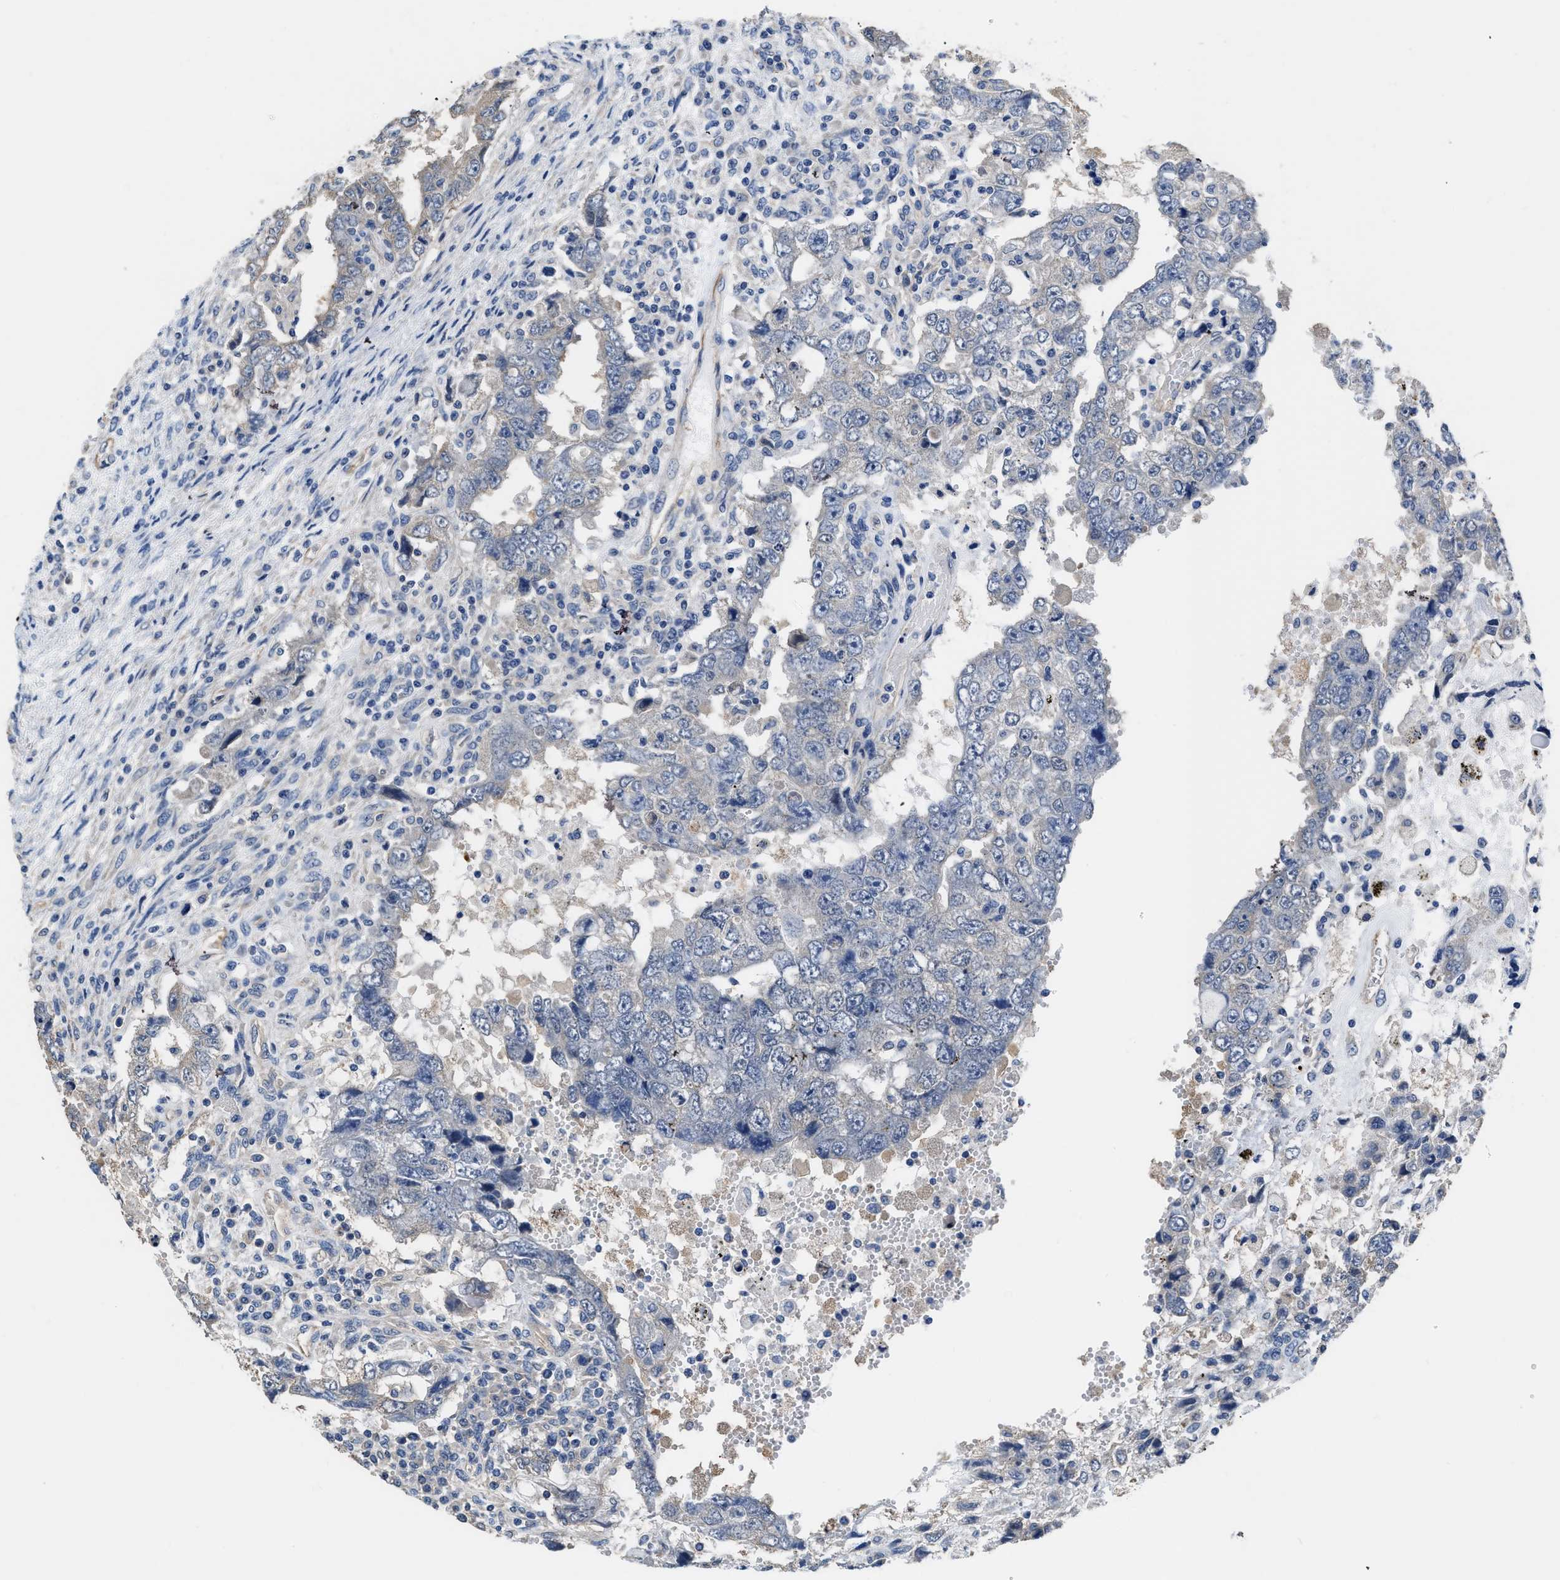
{"staining": {"intensity": "negative", "quantity": "none", "location": "none"}, "tissue": "testis cancer", "cell_type": "Tumor cells", "image_type": "cancer", "snomed": [{"axis": "morphology", "description": "Carcinoma, Embryonal, NOS"}, {"axis": "topography", "description": "Testis"}], "caption": "This is a micrograph of IHC staining of testis cancer, which shows no positivity in tumor cells.", "gene": "C22orf42", "patient": {"sex": "male", "age": 26}}